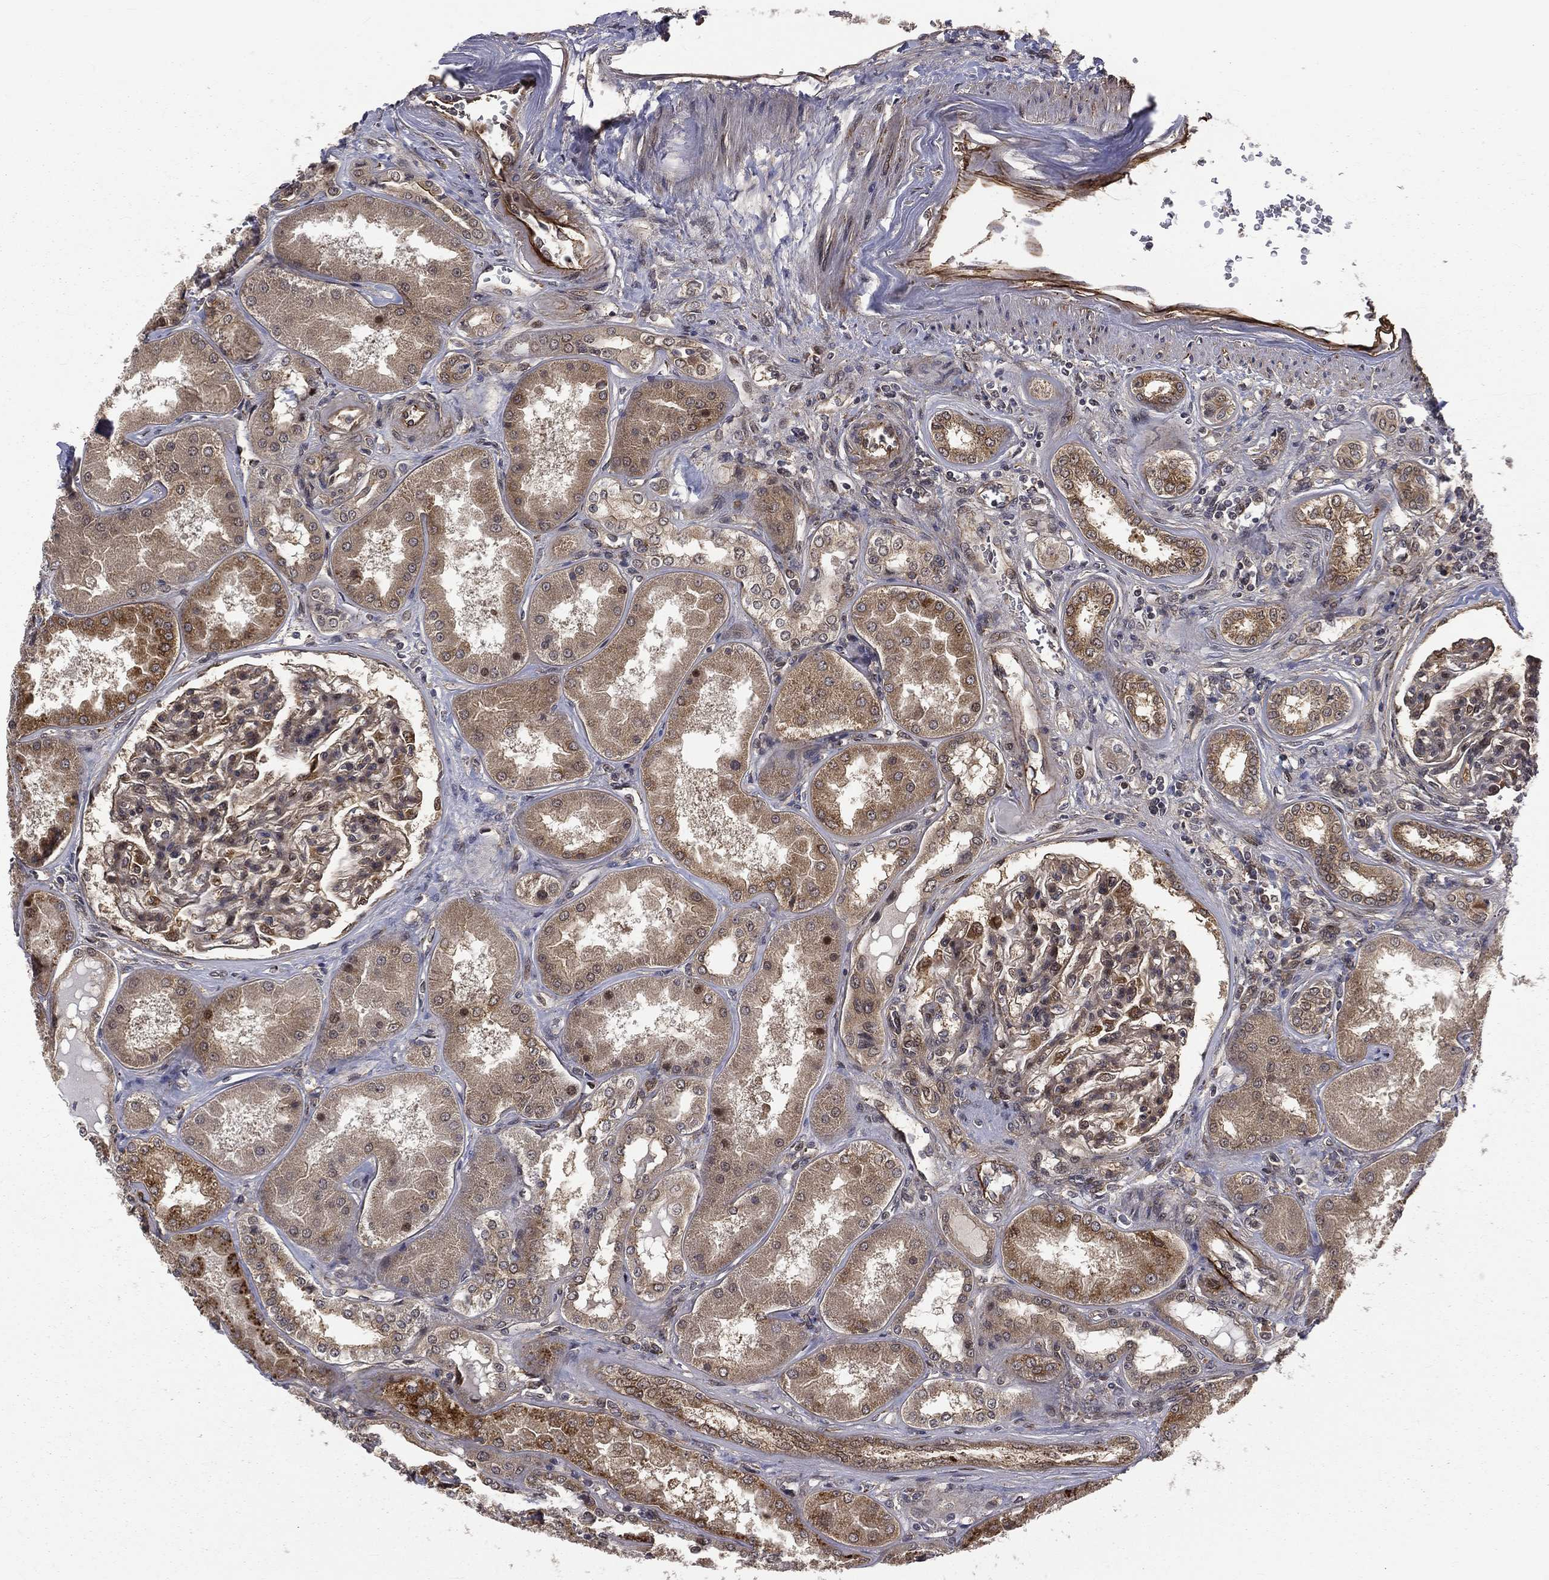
{"staining": {"intensity": "moderate", "quantity": "<25%", "location": "cytoplasmic/membranous,nuclear"}, "tissue": "kidney", "cell_type": "Cells in glomeruli", "image_type": "normal", "snomed": [{"axis": "morphology", "description": "Normal tissue, NOS"}, {"axis": "topography", "description": "Kidney"}], "caption": "Kidney stained for a protein (brown) exhibits moderate cytoplasmic/membranous,nuclear positive expression in about <25% of cells in glomeruli.", "gene": "ARL3", "patient": {"sex": "female", "age": 56}}